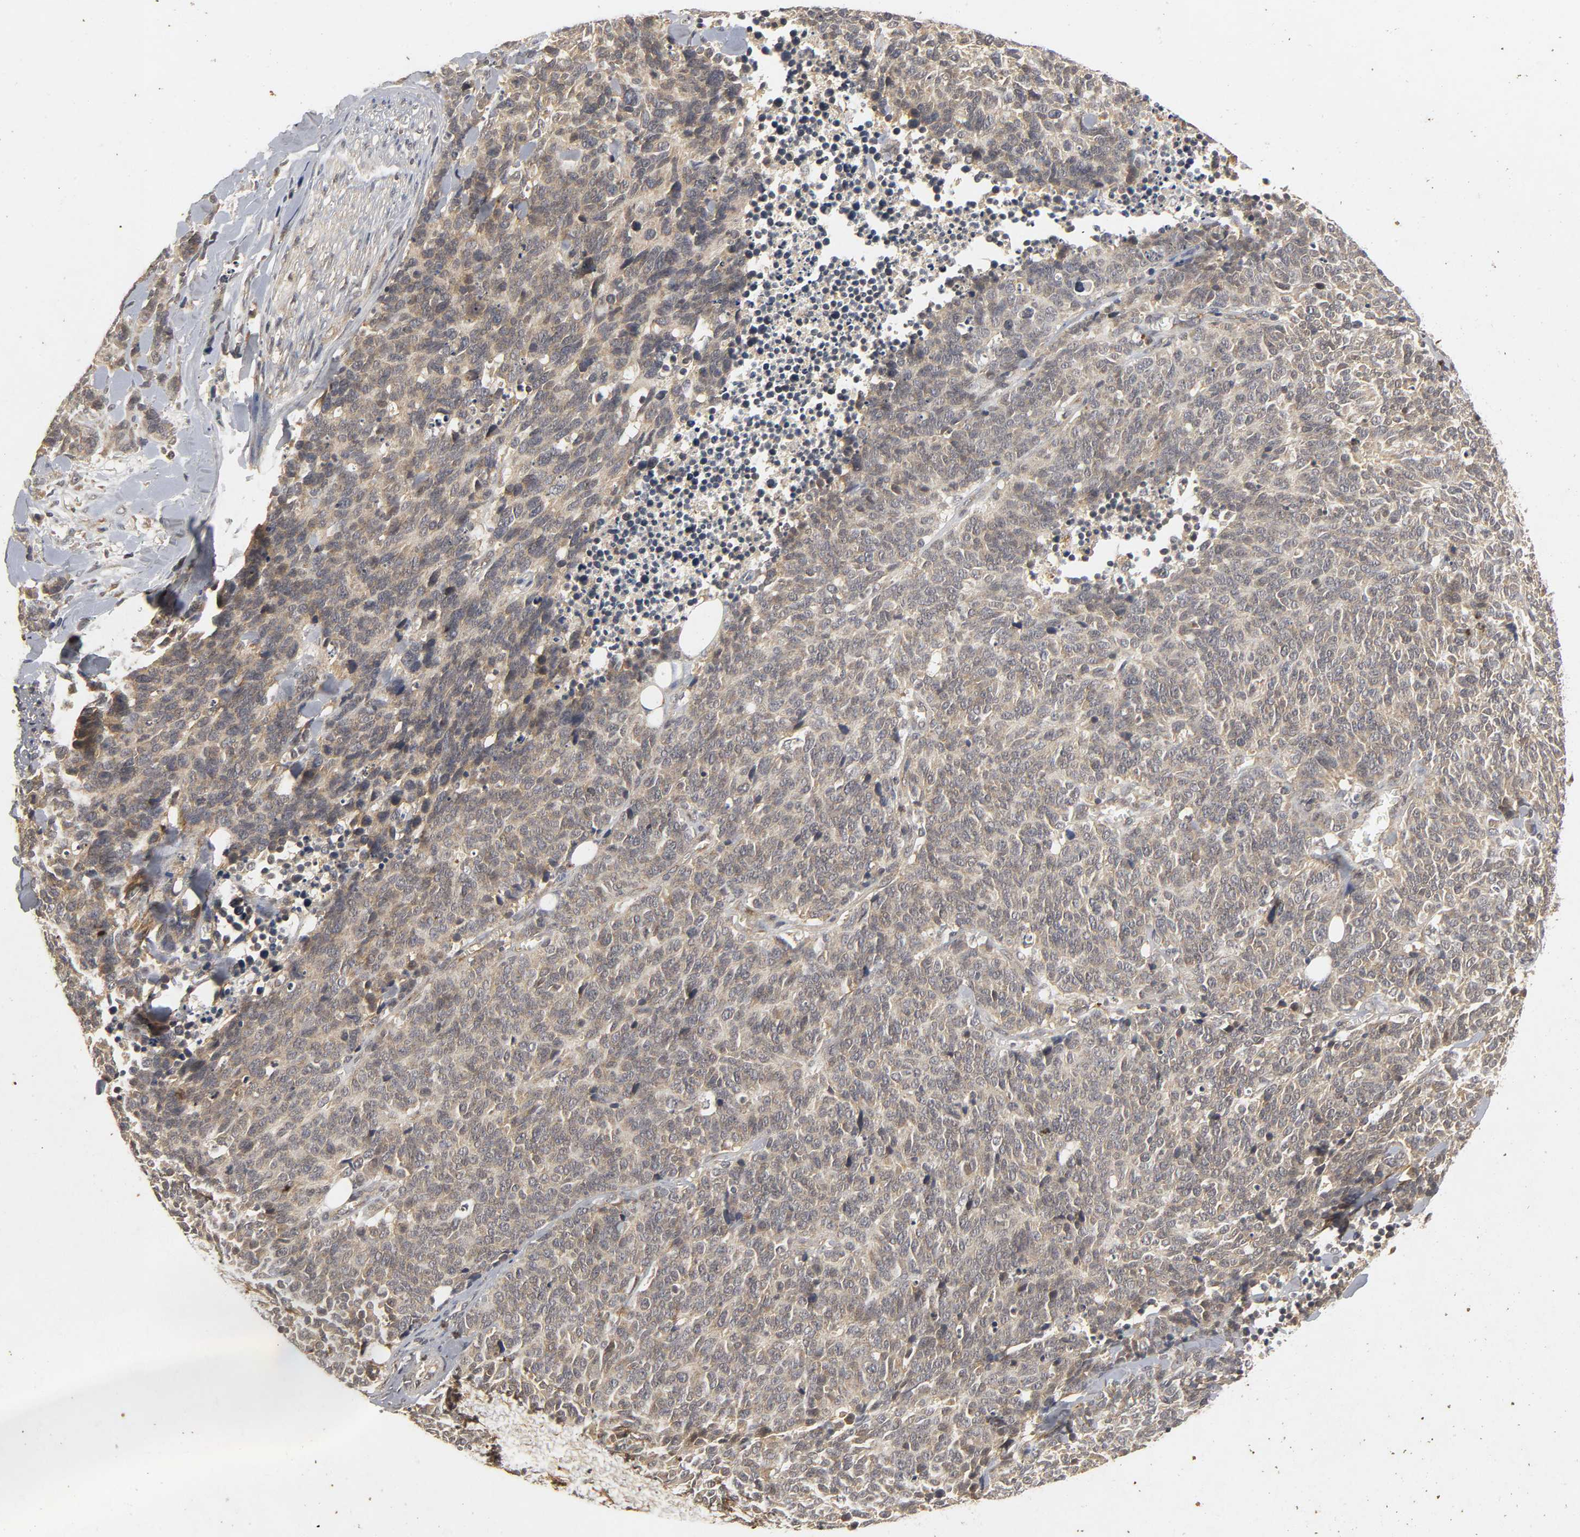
{"staining": {"intensity": "weak", "quantity": ">75%", "location": "cytoplasmic/membranous"}, "tissue": "lung cancer", "cell_type": "Tumor cells", "image_type": "cancer", "snomed": [{"axis": "morphology", "description": "Neoplasm, malignant, NOS"}, {"axis": "topography", "description": "Lung"}], "caption": "A histopathology image of neoplasm (malignant) (lung) stained for a protein exhibits weak cytoplasmic/membranous brown staining in tumor cells.", "gene": "TRAF6", "patient": {"sex": "female", "age": 58}}